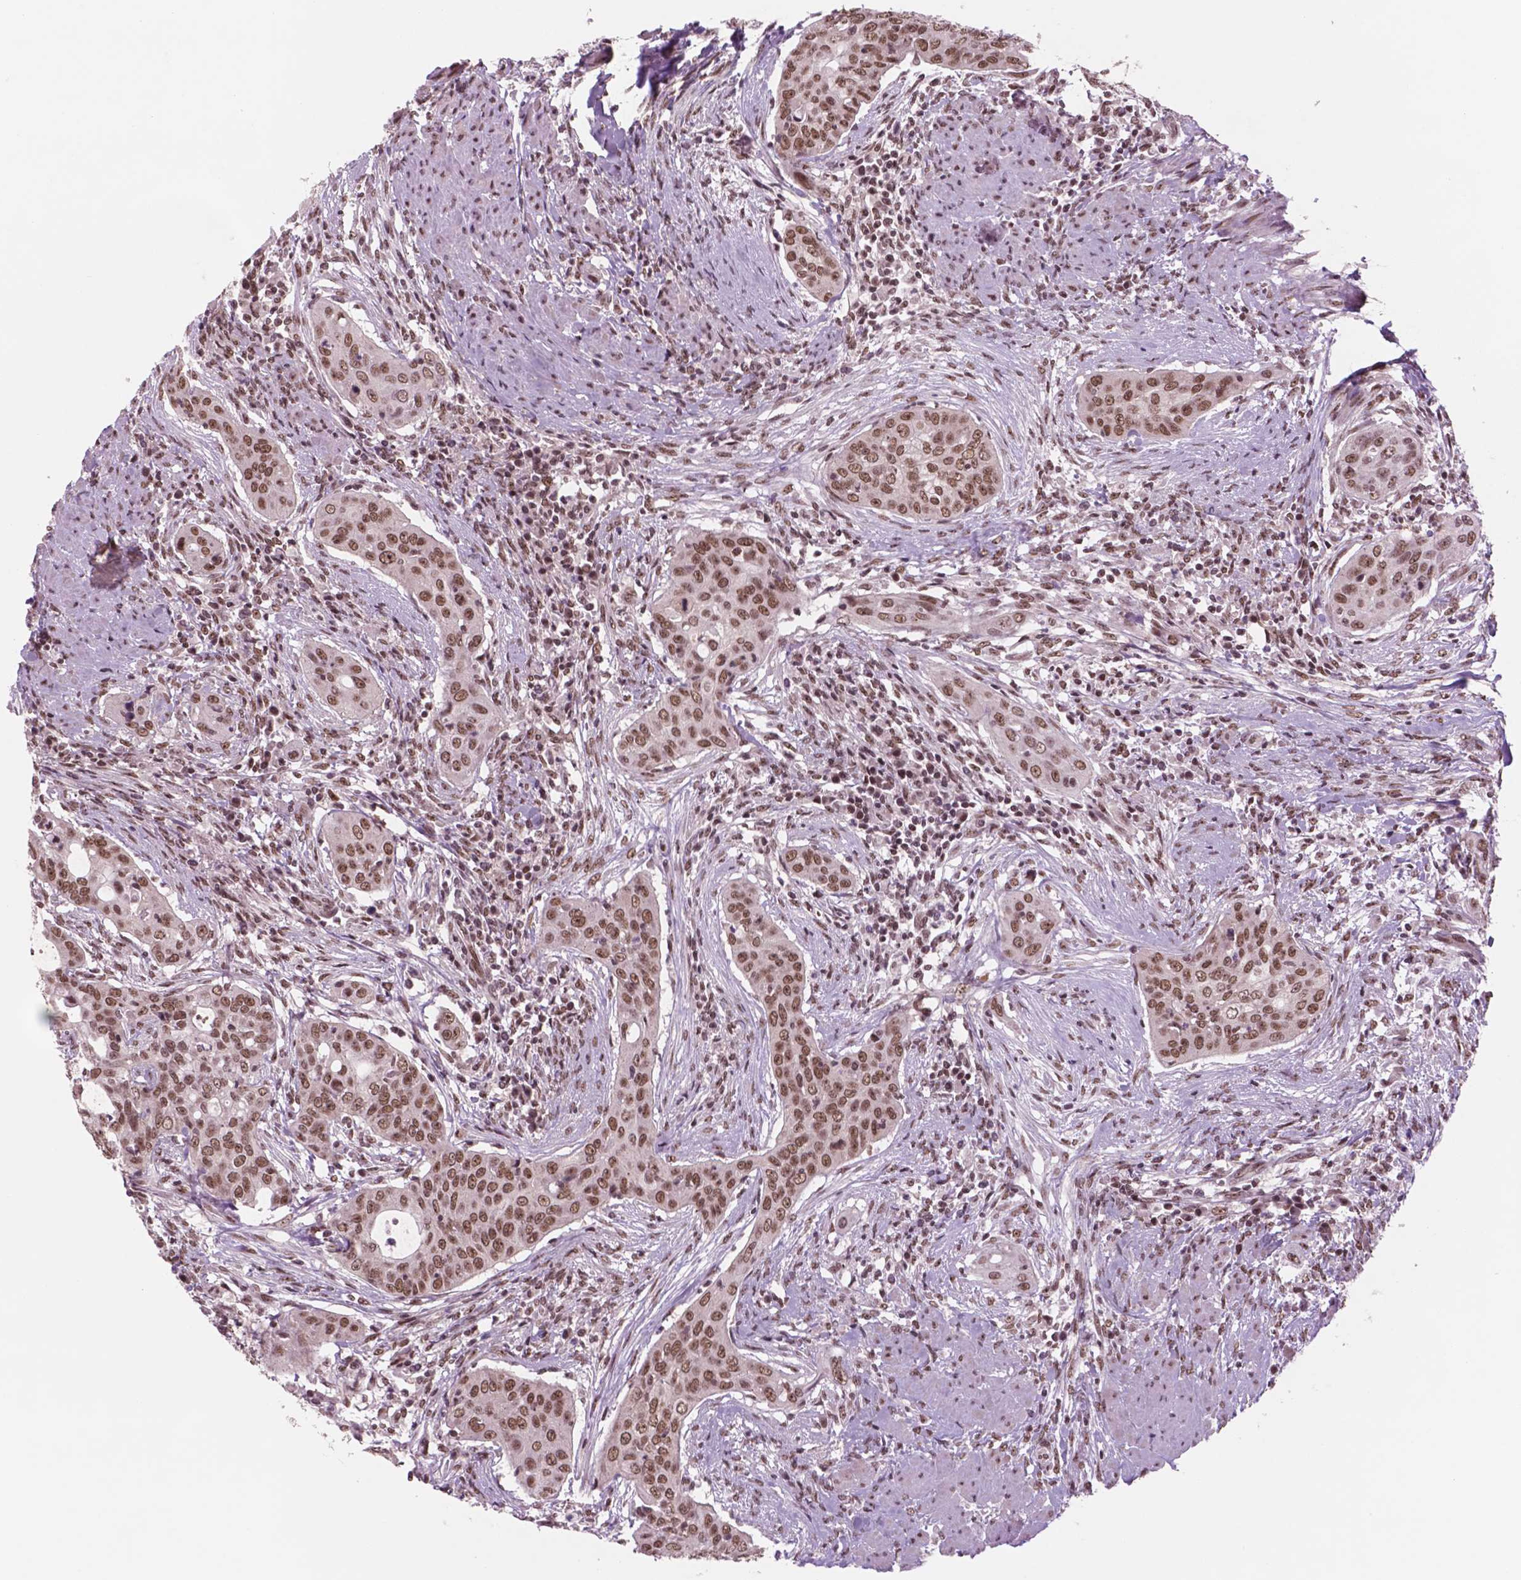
{"staining": {"intensity": "moderate", "quantity": ">75%", "location": "nuclear"}, "tissue": "urothelial cancer", "cell_type": "Tumor cells", "image_type": "cancer", "snomed": [{"axis": "morphology", "description": "Urothelial carcinoma, High grade"}, {"axis": "topography", "description": "Urinary bladder"}], "caption": "The photomicrograph reveals immunohistochemical staining of urothelial cancer. There is moderate nuclear staining is appreciated in approximately >75% of tumor cells.", "gene": "POLR2E", "patient": {"sex": "male", "age": 82}}